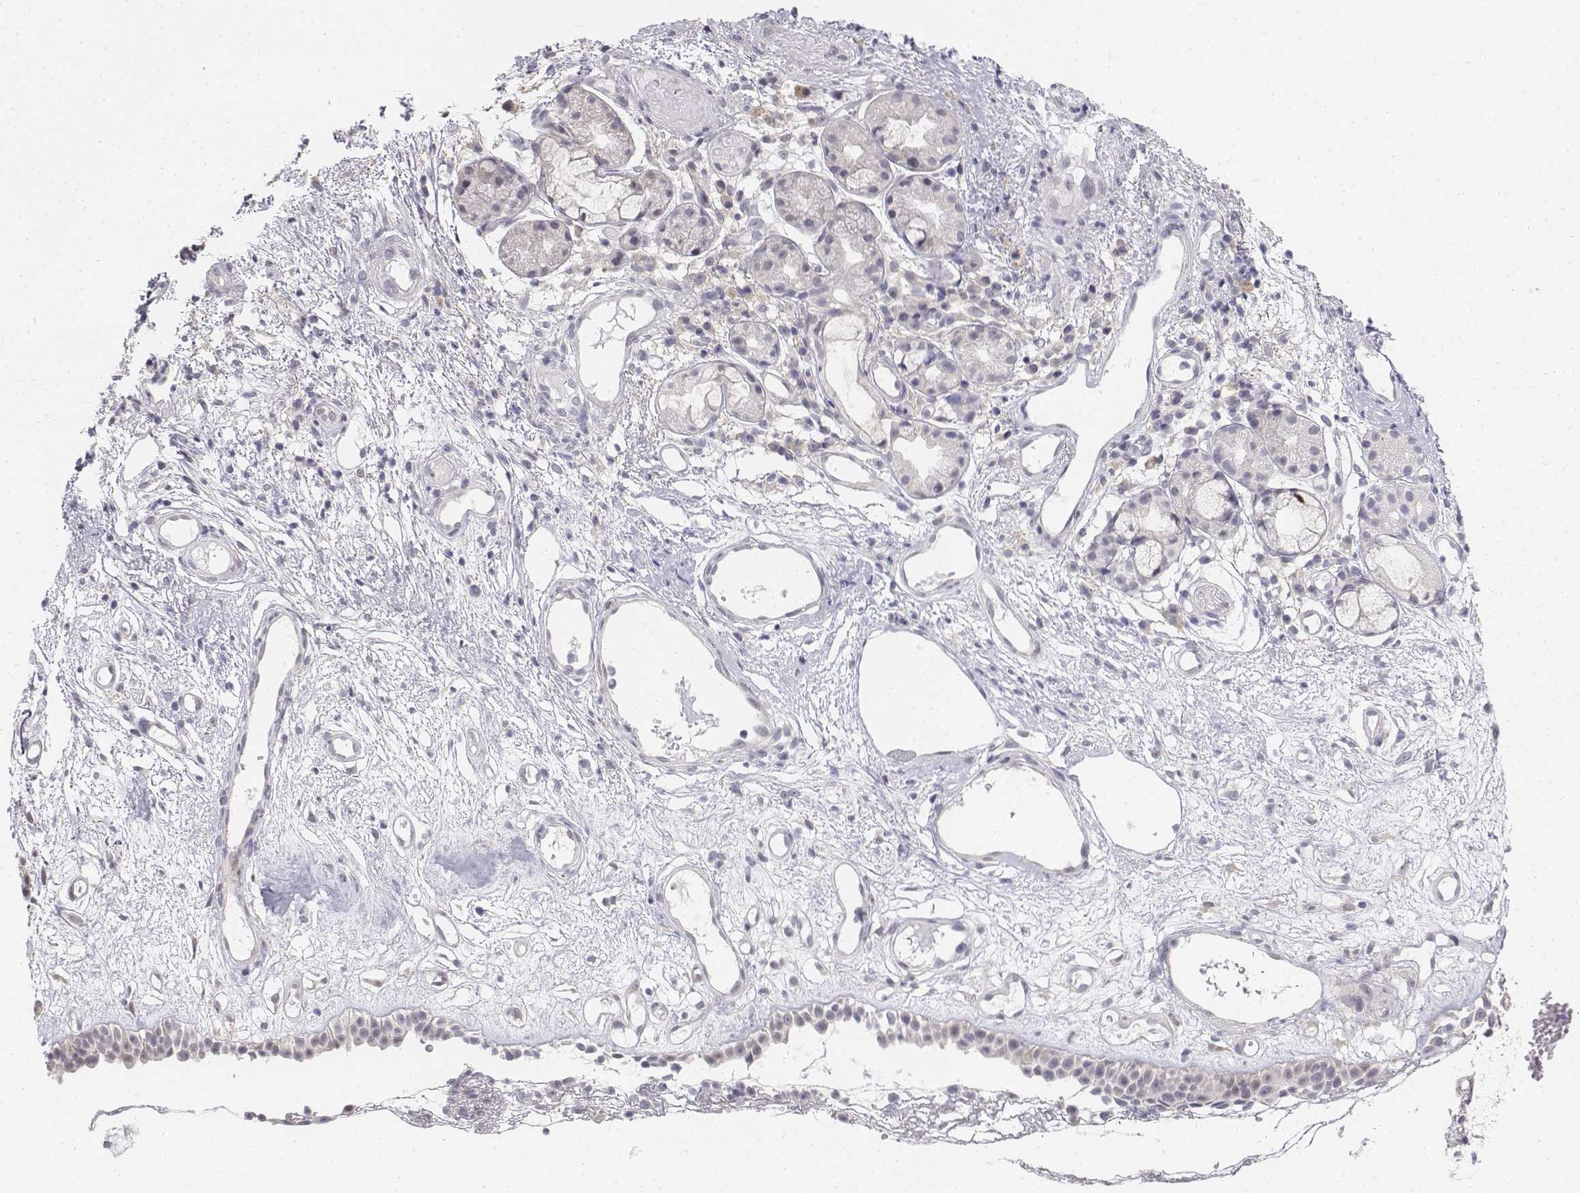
{"staining": {"intensity": "negative", "quantity": "none", "location": "none"}, "tissue": "nasopharynx", "cell_type": "Respiratory epithelial cells", "image_type": "normal", "snomed": [{"axis": "morphology", "description": "Normal tissue, NOS"}, {"axis": "morphology", "description": "Inflammation, NOS"}, {"axis": "topography", "description": "Nasopharynx"}], "caption": "Immunohistochemistry (IHC) photomicrograph of normal nasopharynx stained for a protein (brown), which reveals no staining in respiratory epithelial cells.", "gene": "PENK", "patient": {"sex": "male", "age": 54}}